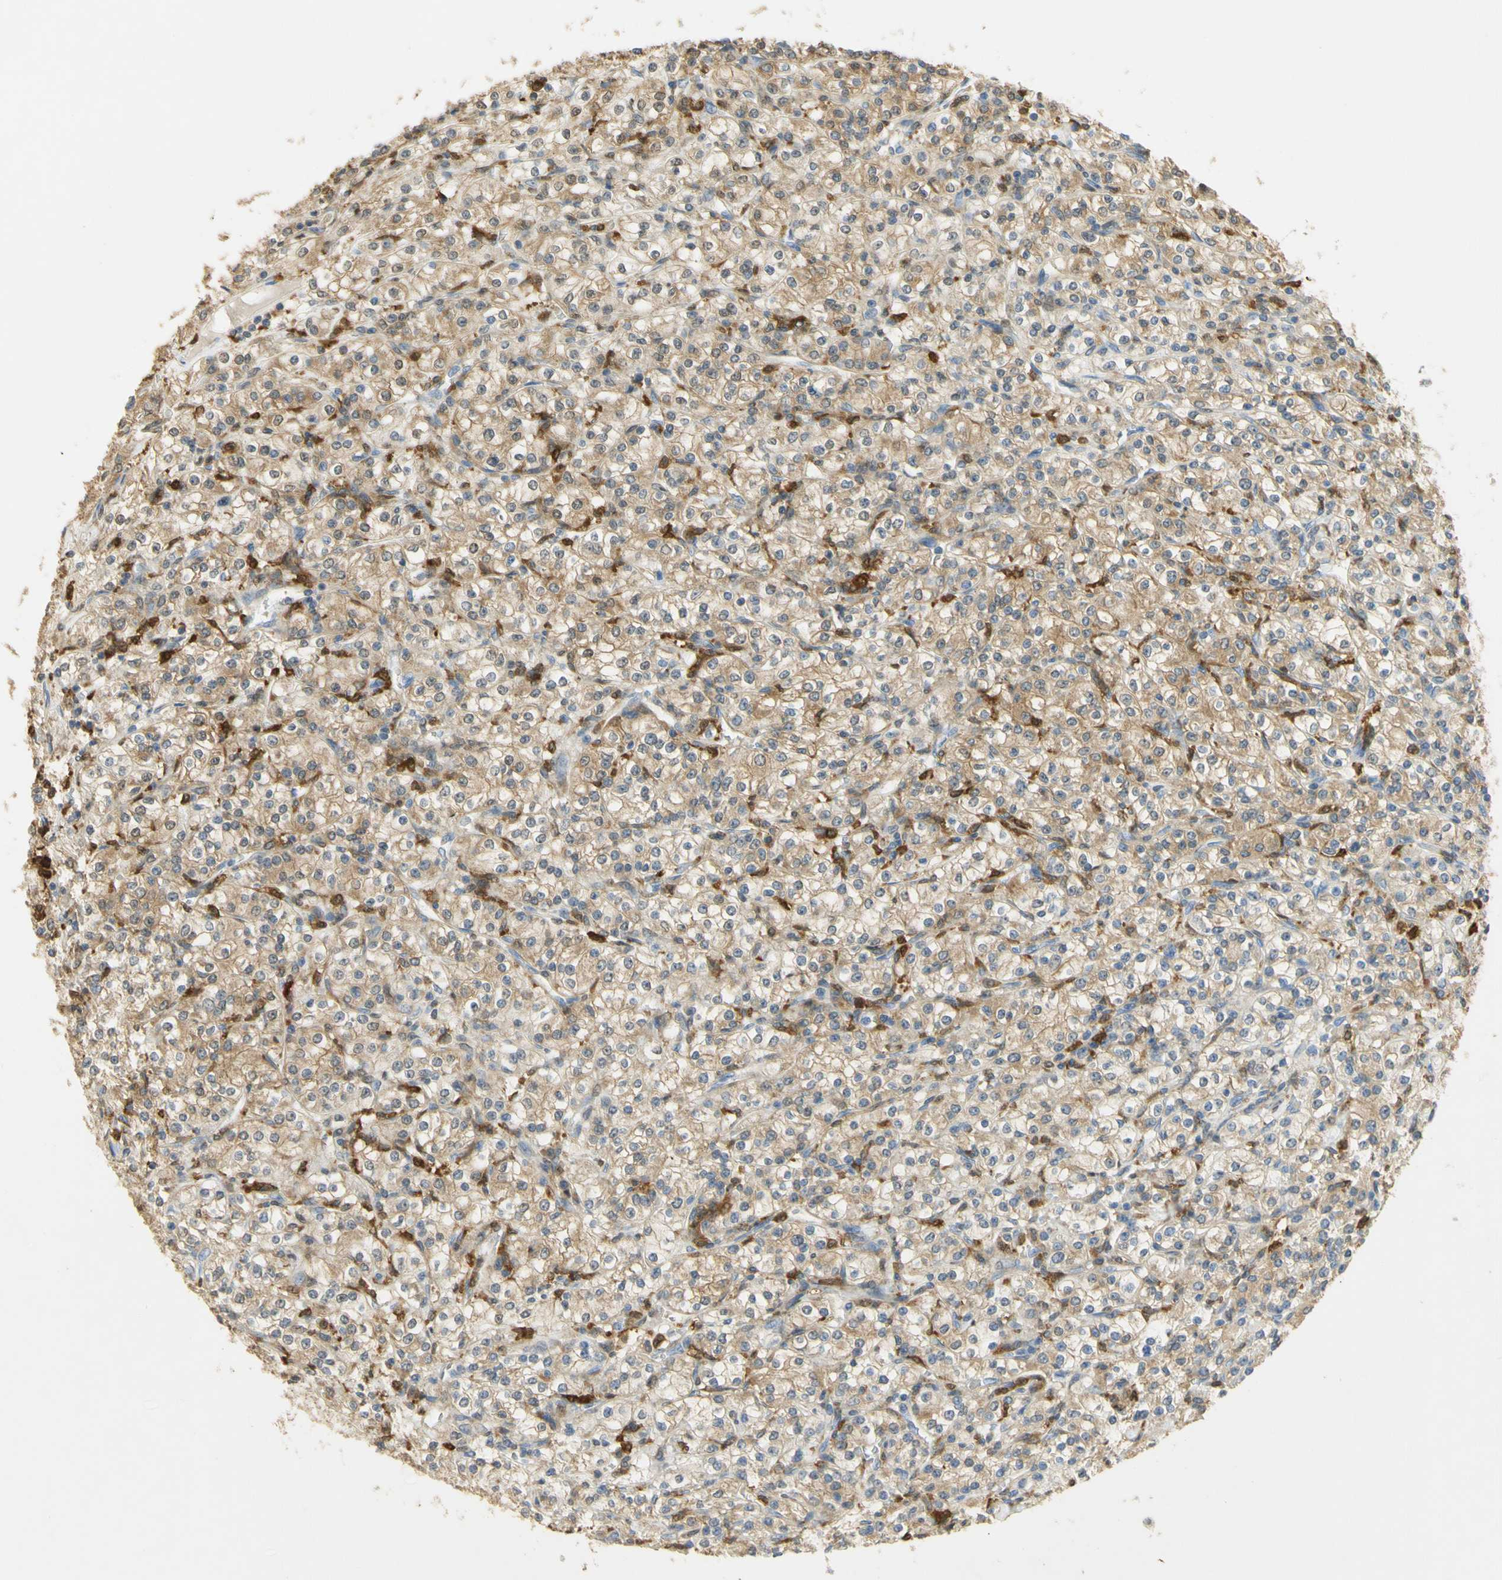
{"staining": {"intensity": "weak", "quantity": ">75%", "location": "cytoplasmic/membranous"}, "tissue": "renal cancer", "cell_type": "Tumor cells", "image_type": "cancer", "snomed": [{"axis": "morphology", "description": "Adenocarcinoma, NOS"}, {"axis": "topography", "description": "Kidney"}], "caption": "Renal adenocarcinoma was stained to show a protein in brown. There is low levels of weak cytoplasmic/membranous expression in about >75% of tumor cells.", "gene": "PAK1", "patient": {"sex": "male", "age": 77}}